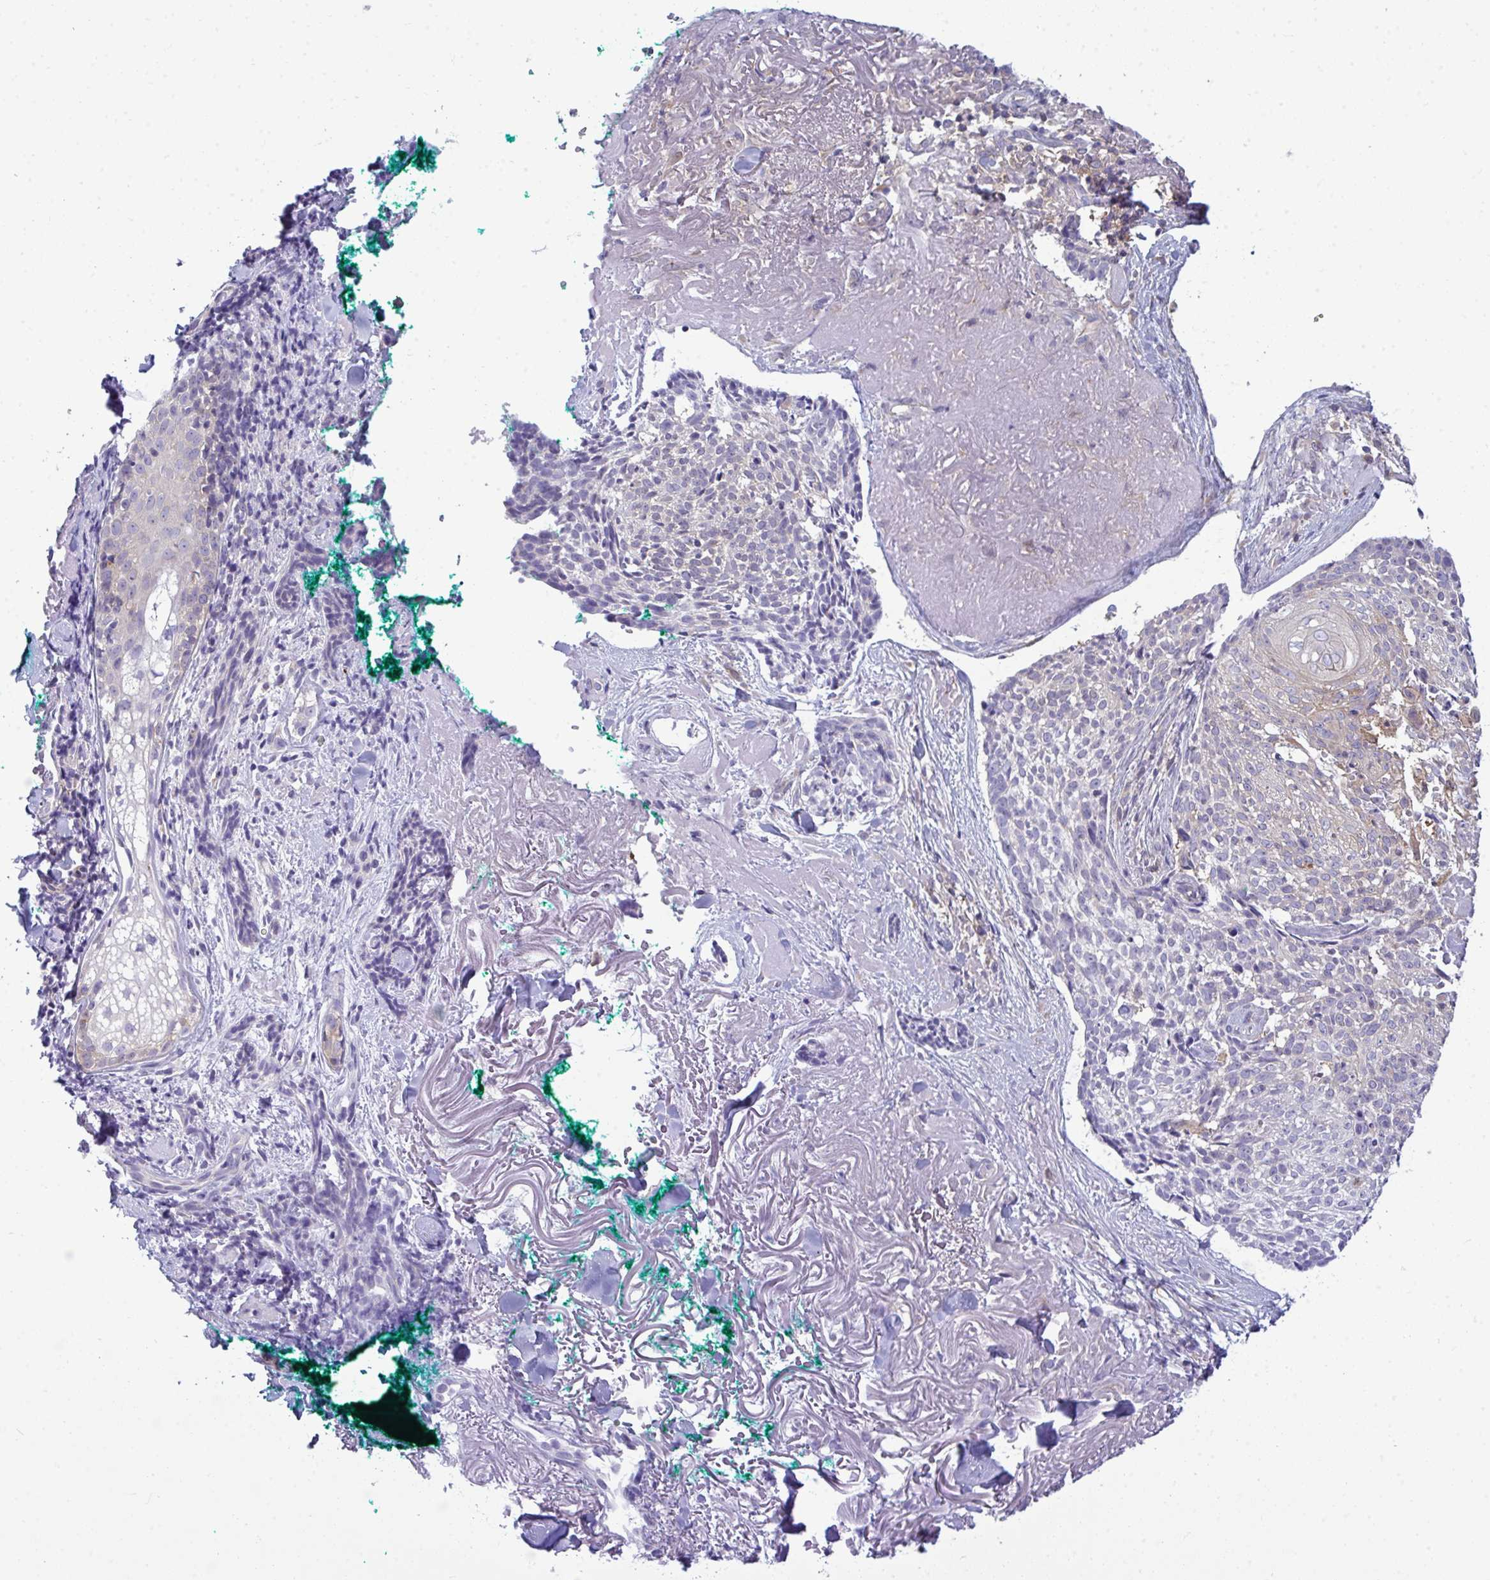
{"staining": {"intensity": "weak", "quantity": "<25%", "location": "cytoplasmic/membranous"}, "tissue": "skin cancer", "cell_type": "Tumor cells", "image_type": "cancer", "snomed": [{"axis": "morphology", "description": "Basal cell carcinoma"}, {"axis": "topography", "description": "Skin"}, {"axis": "topography", "description": "Skin of face"}], "caption": "This is a histopathology image of immunohistochemistry staining of skin basal cell carcinoma, which shows no staining in tumor cells. The staining was performed using DAB to visualize the protein expression in brown, while the nuclei were stained in blue with hematoxylin (Magnification: 20x).", "gene": "SLC30A6", "patient": {"sex": "female", "age": 95}}